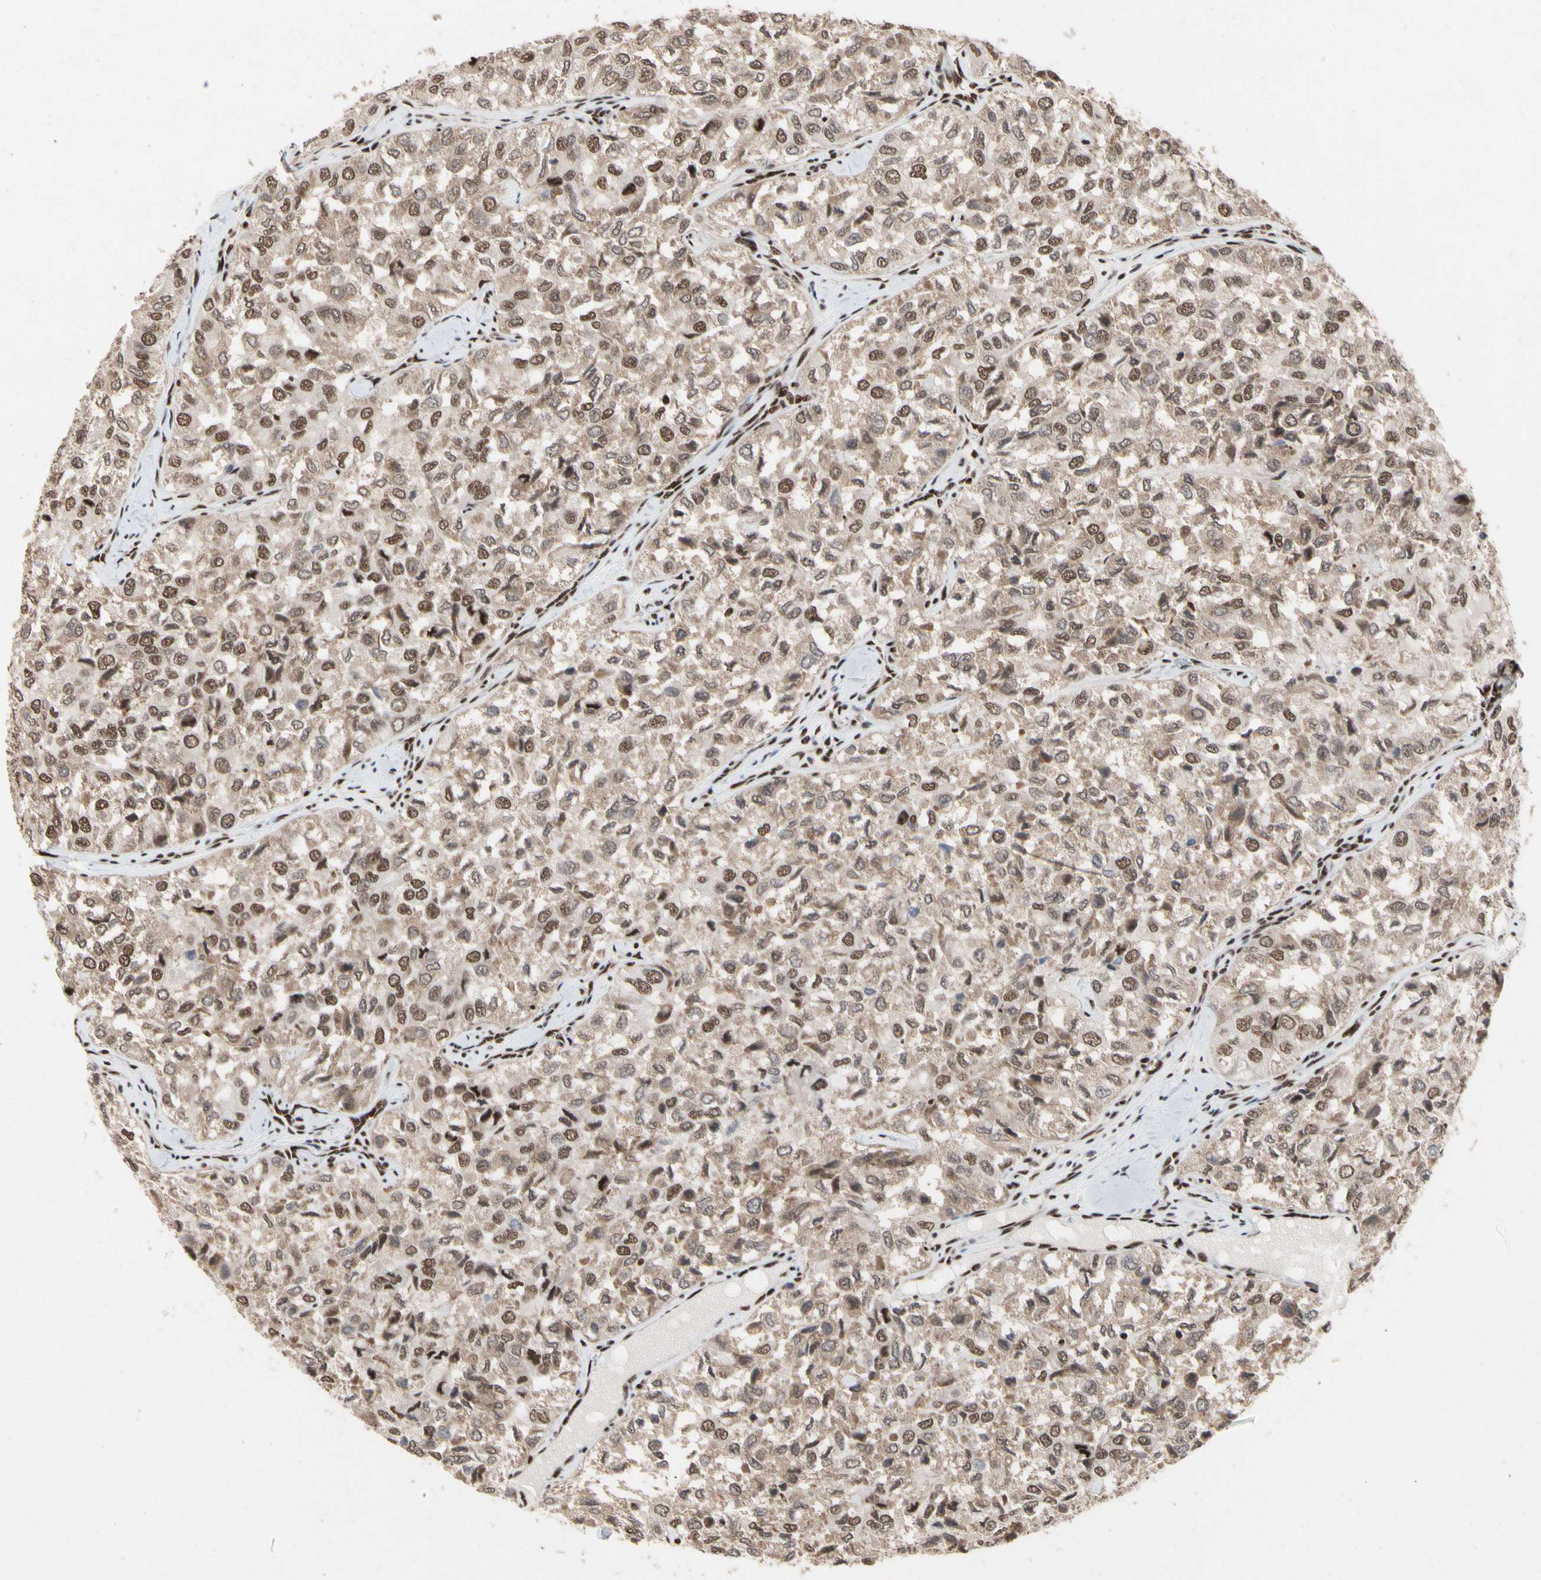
{"staining": {"intensity": "moderate", "quantity": ">75%", "location": "nuclear"}, "tissue": "thyroid cancer", "cell_type": "Tumor cells", "image_type": "cancer", "snomed": [{"axis": "morphology", "description": "Follicular adenoma carcinoma, NOS"}, {"axis": "topography", "description": "Thyroid gland"}], "caption": "This micrograph displays thyroid cancer (follicular adenoma carcinoma) stained with immunohistochemistry to label a protein in brown. The nuclear of tumor cells show moderate positivity for the protein. Nuclei are counter-stained blue.", "gene": "FAM98B", "patient": {"sex": "male", "age": 75}}